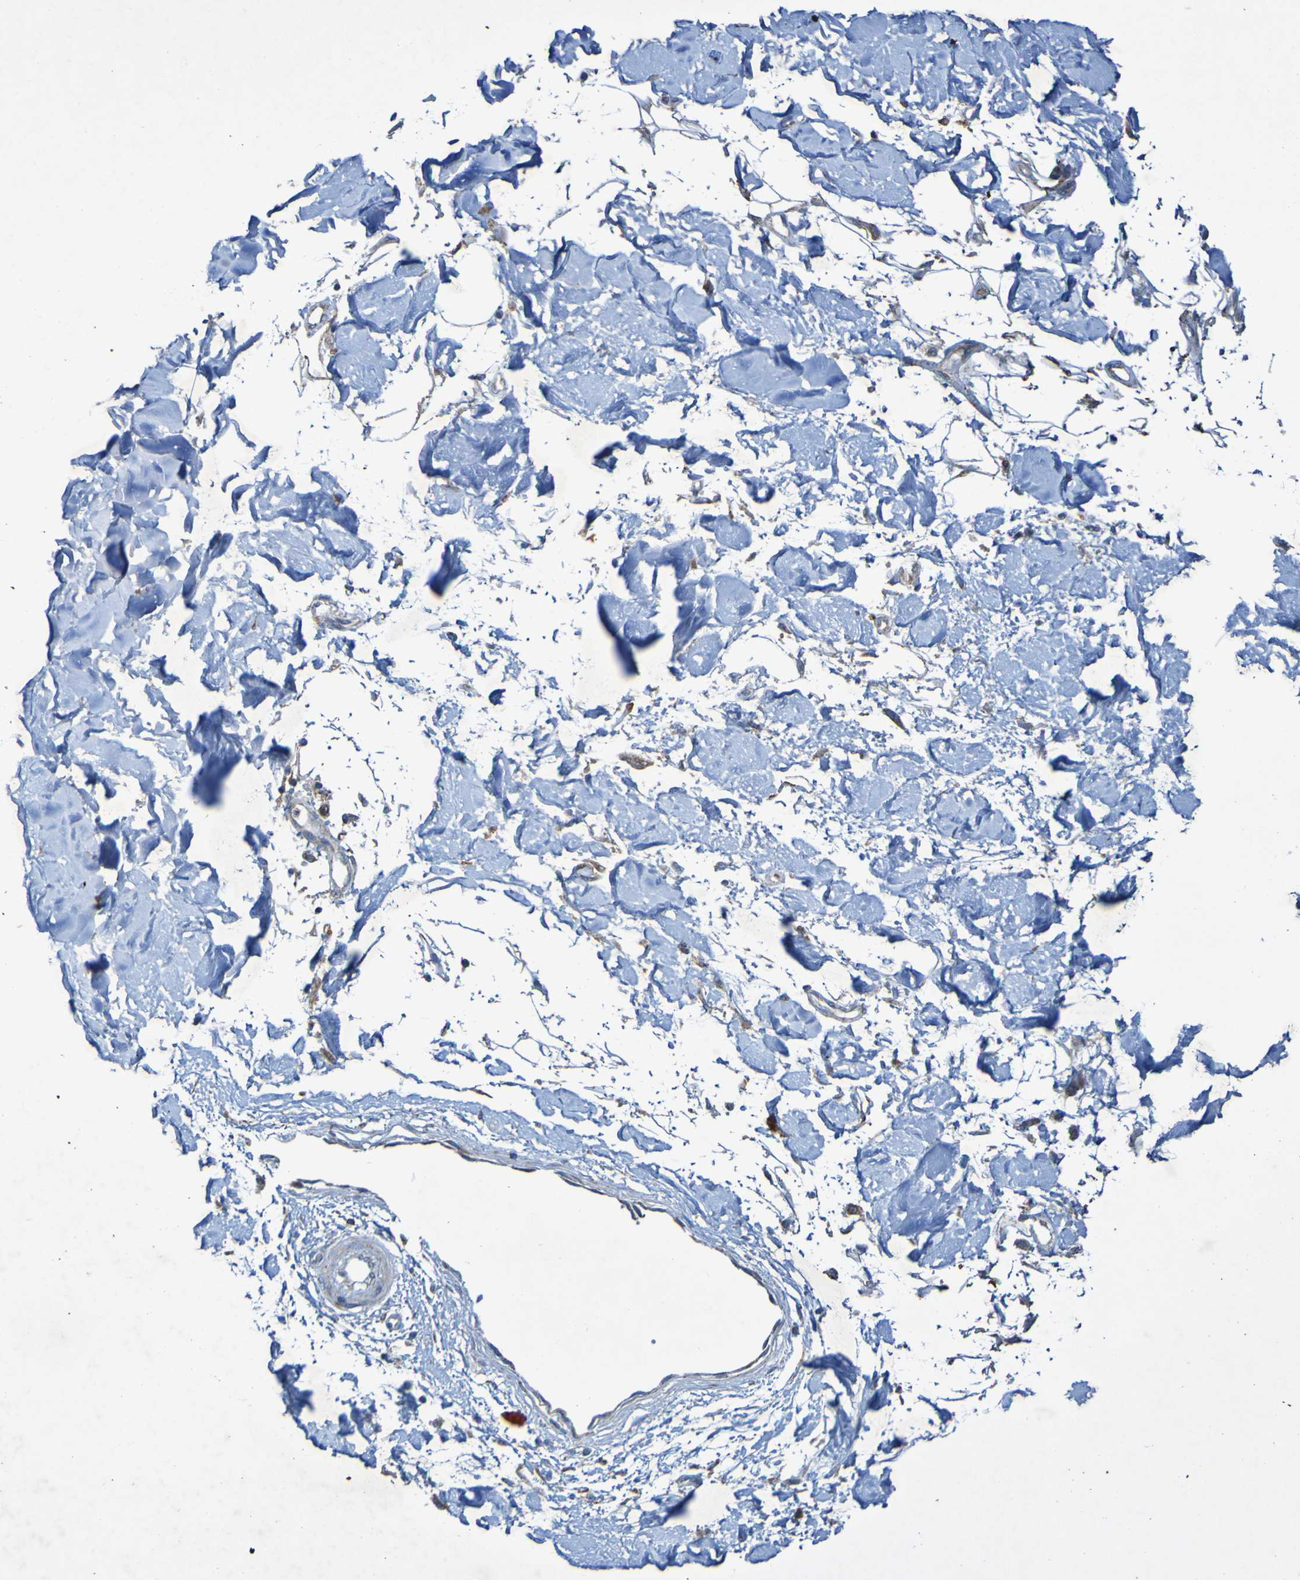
{"staining": {"intensity": "weak", "quantity": "<25%", "location": "cytoplasmic/membranous"}, "tissue": "adipose tissue", "cell_type": "Adipocytes", "image_type": "normal", "snomed": [{"axis": "morphology", "description": "Squamous cell carcinoma, NOS"}, {"axis": "topography", "description": "Skin"}], "caption": "The immunohistochemistry (IHC) photomicrograph has no significant staining in adipocytes of adipose tissue.", "gene": "CCDC51", "patient": {"sex": "male", "age": 83}}